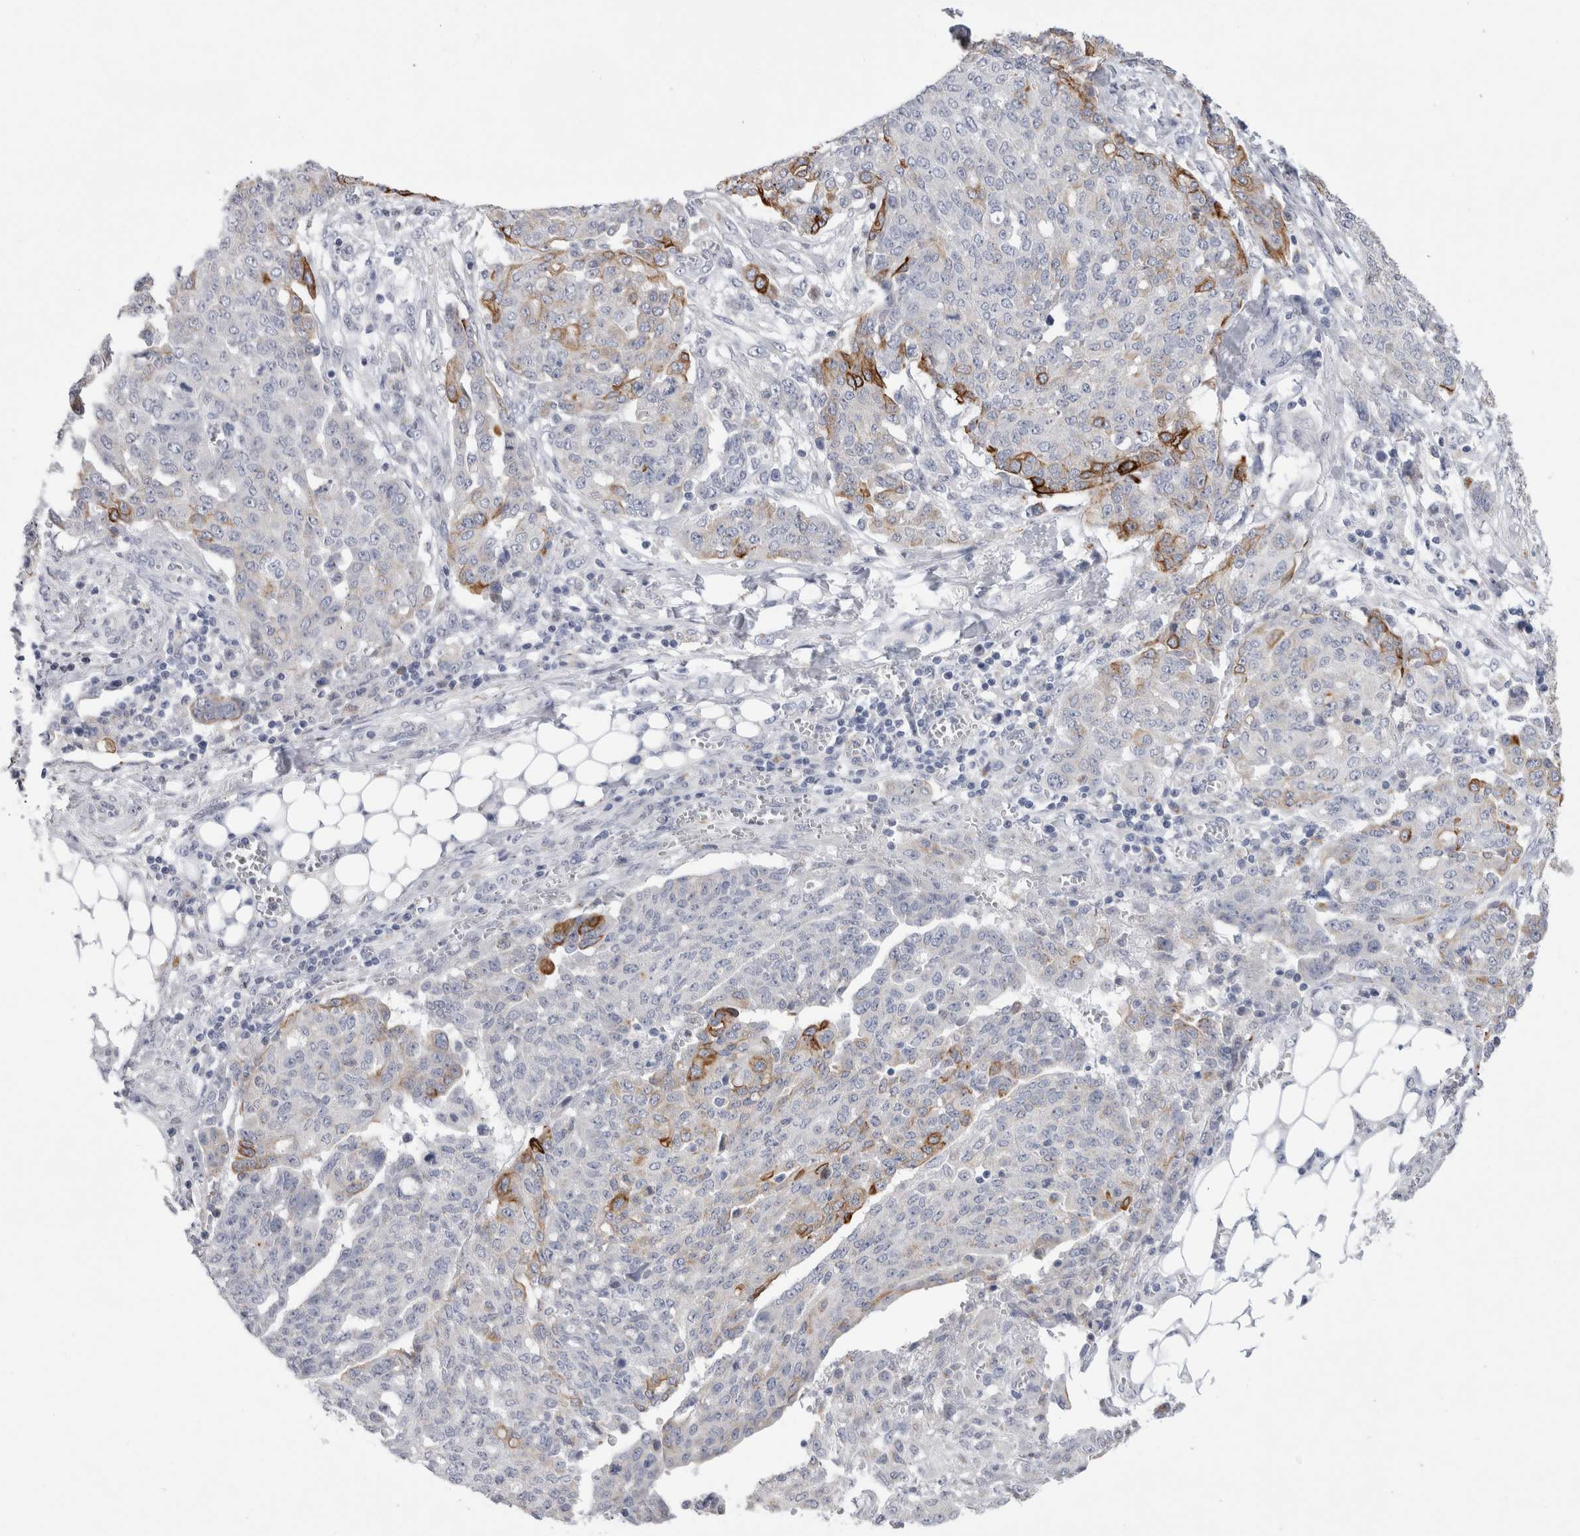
{"staining": {"intensity": "strong", "quantity": "<25%", "location": "cytoplasmic/membranous"}, "tissue": "ovarian cancer", "cell_type": "Tumor cells", "image_type": "cancer", "snomed": [{"axis": "morphology", "description": "Cystadenocarcinoma, serous, NOS"}, {"axis": "topography", "description": "Soft tissue"}, {"axis": "topography", "description": "Ovary"}], "caption": "Strong cytoplasmic/membranous positivity is present in about <25% of tumor cells in serous cystadenocarcinoma (ovarian).", "gene": "GAA", "patient": {"sex": "female", "age": 57}}